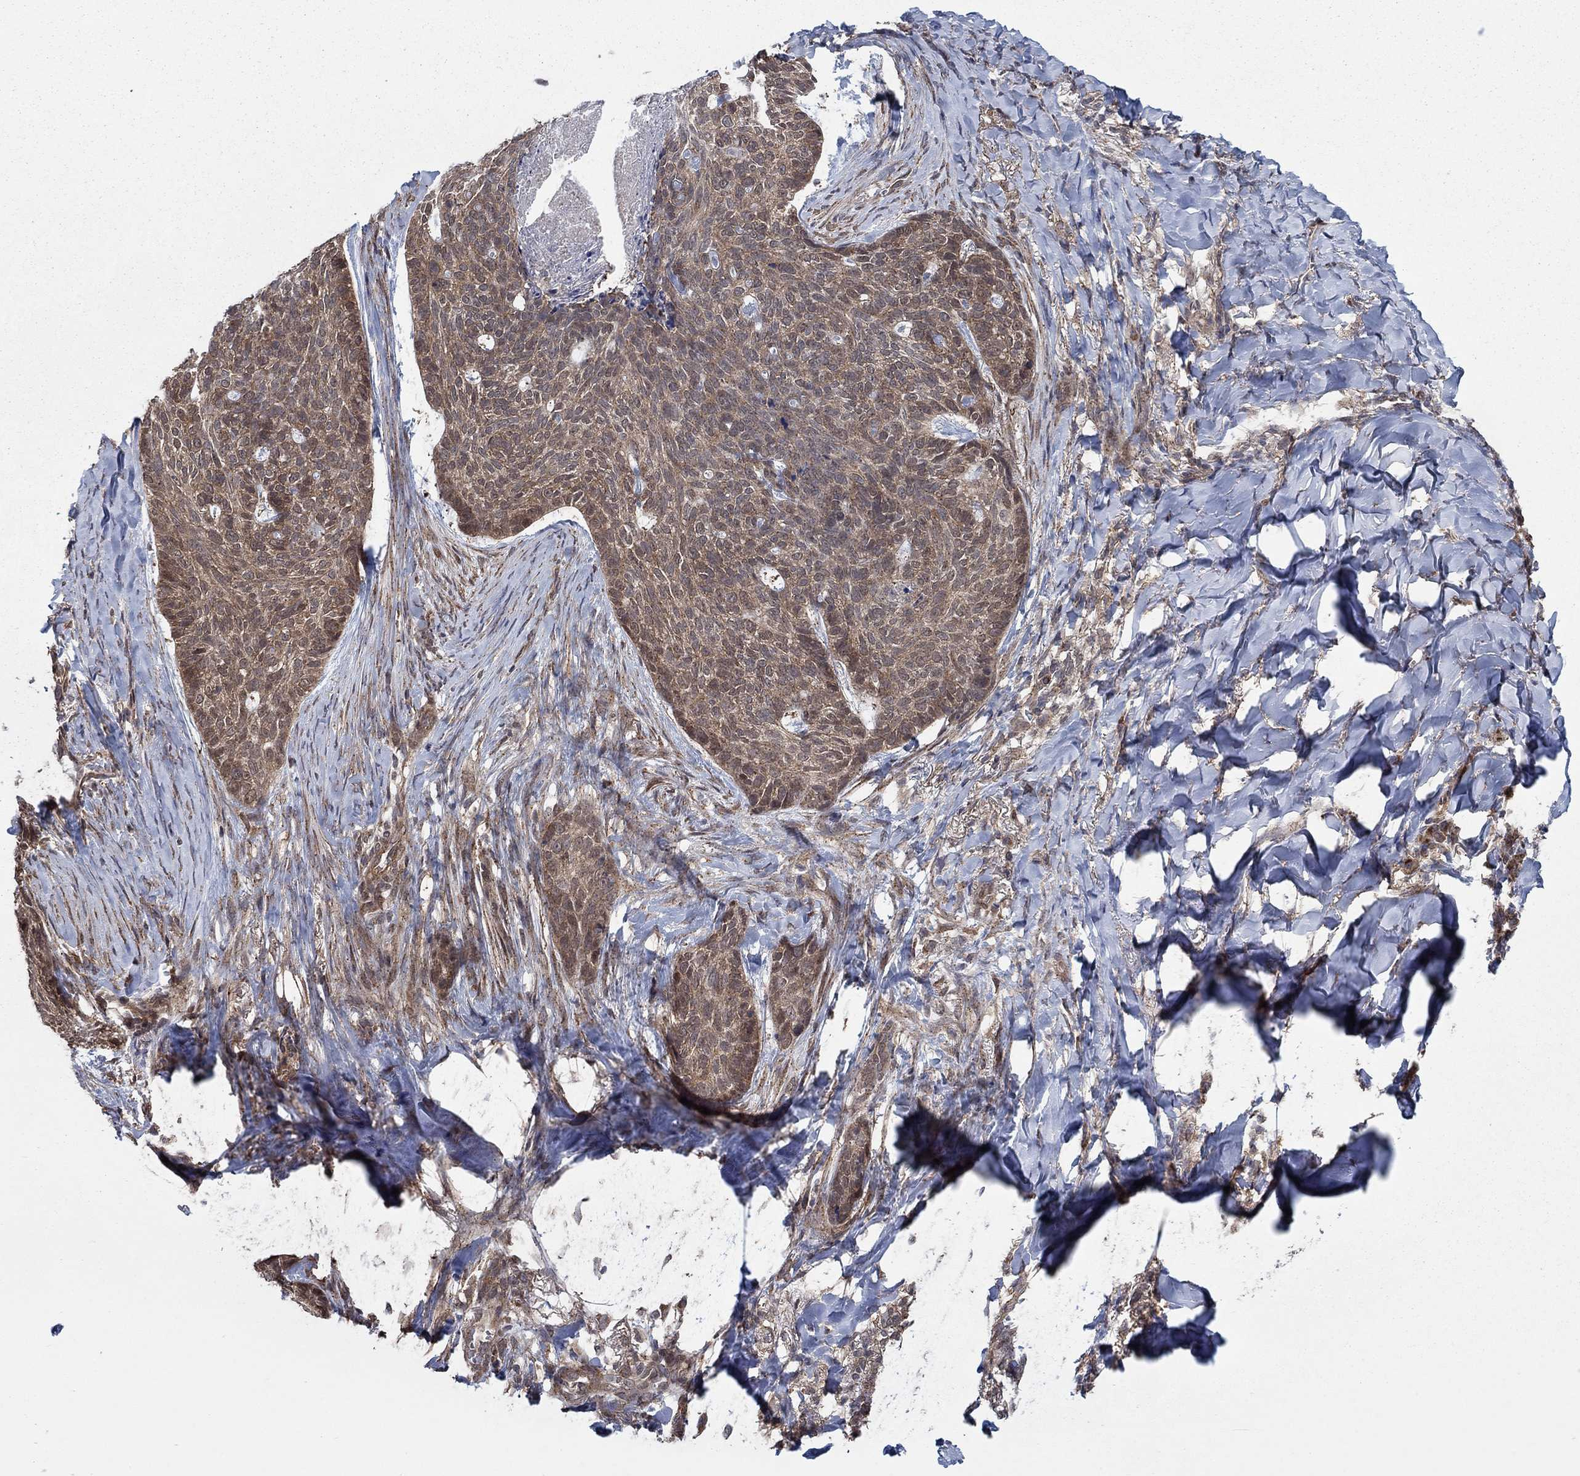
{"staining": {"intensity": "moderate", "quantity": "25%-75%", "location": "cytoplasmic/membranous,nuclear"}, "tissue": "skin cancer", "cell_type": "Tumor cells", "image_type": "cancer", "snomed": [{"axis": "morphology", "description": "Basal cell carcinoma"}, {"axis": "topography", "description": "Skin"}], "caption": "High-magnification brightfield microscopy of skin basal cell carcinoma stained with DAB (3,3'-diaminobenzidine) (brown) and counterstained with hematoxylin (blue). tumor cells exhibit moderate cytoplasmic/membranous and nuclear expression is present in about25%-75% of cells. (brown staining indicates protein expression, while blue staining denotes nuclei).", "gene": "SH3RF1", "patient": {"sex": "female", "age": 69}}